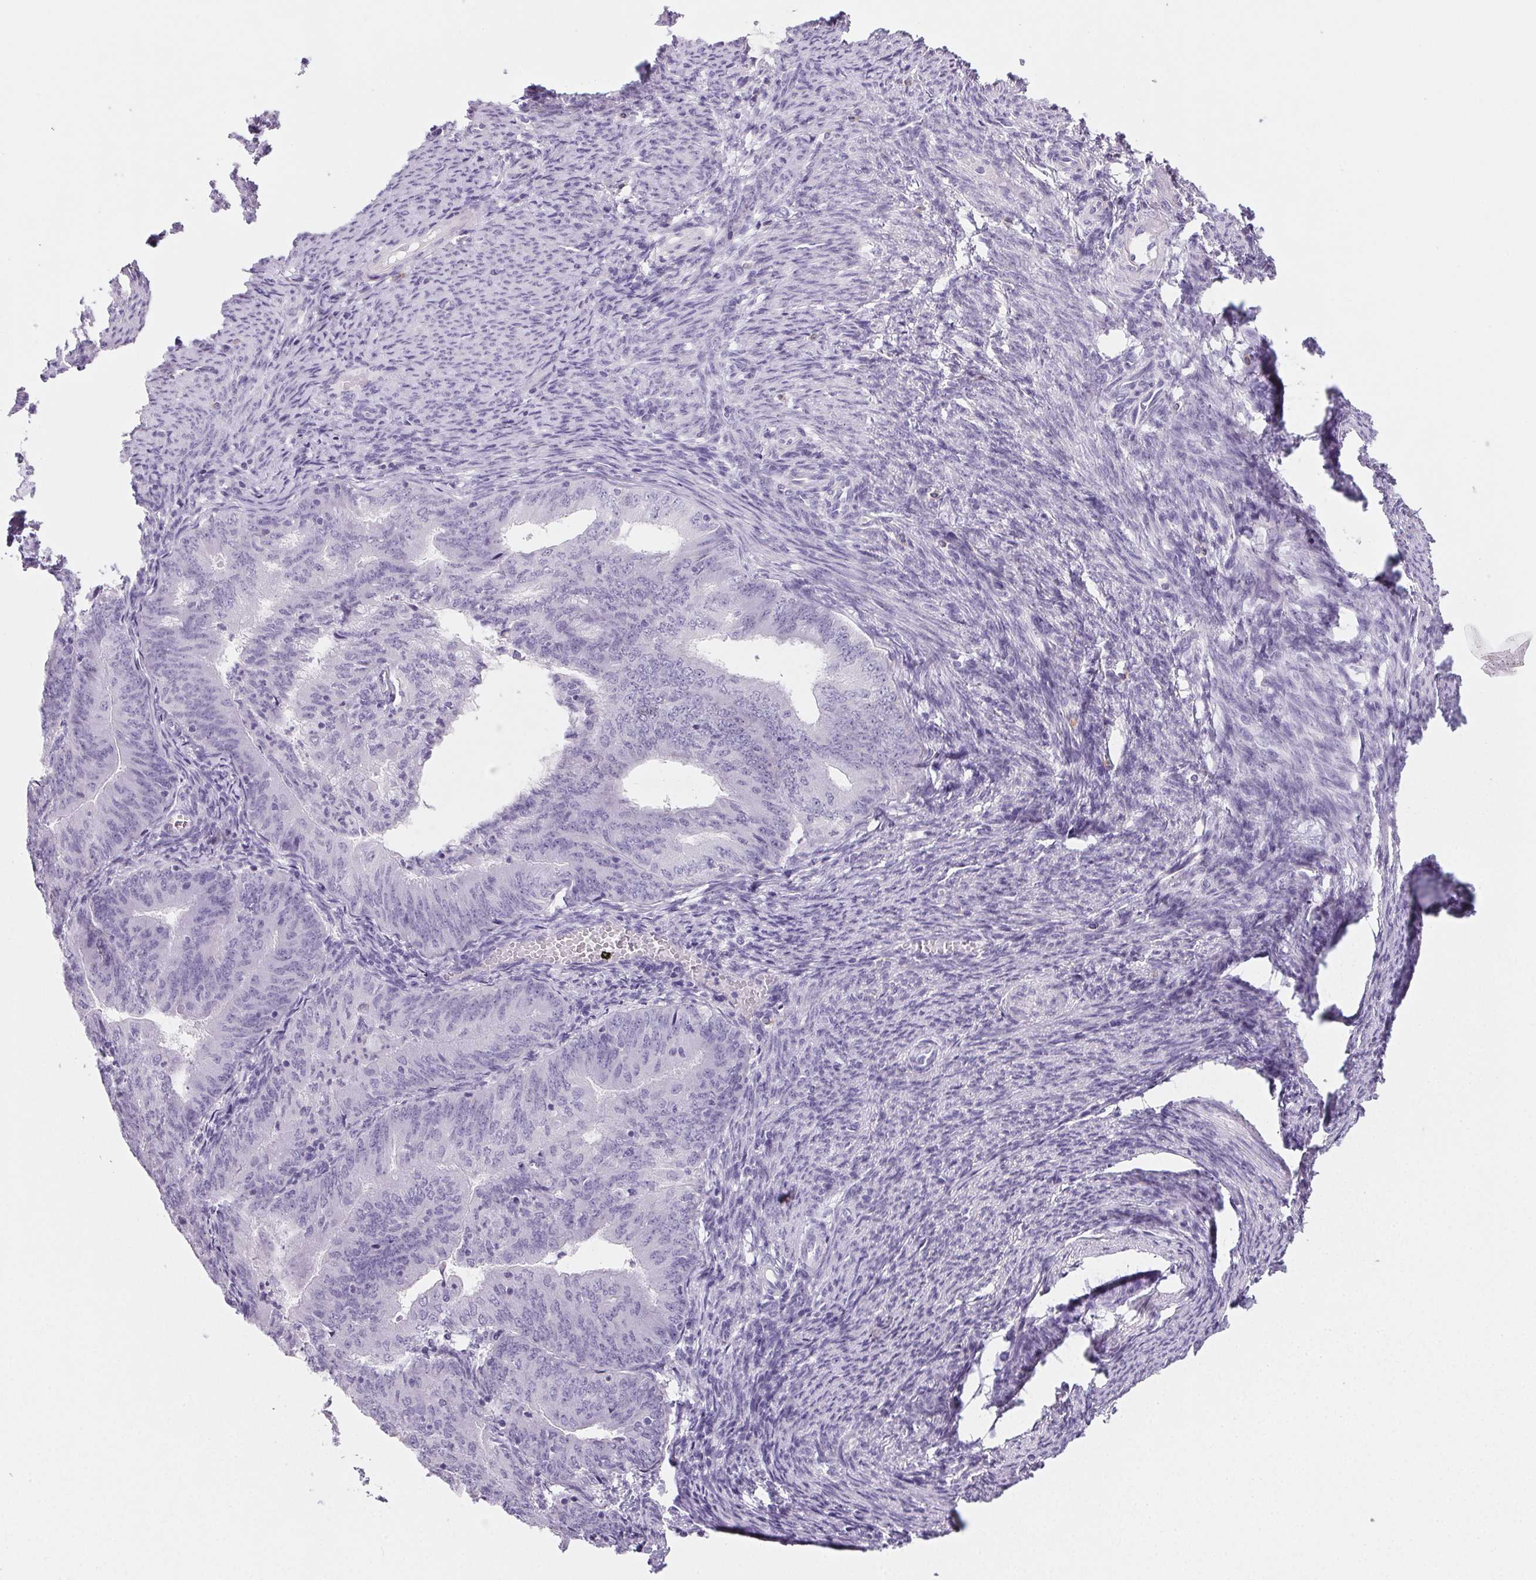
{"staining": {"intensity": "negative", "quantity": "none", "location": "none"}, "tissue": "endometrial cancer", "cell_type": "Tumor cells", "image_type": "cancer", "snomed": [{"axis": "morphology", "description": "Adenocarcinoma, NOS"}, {"axis": "topography", "description": "Endometrium"}], "caption": "An immunohistochemistry (IHC) photomicrograph of endometrial adenocarcinoma is shown. There is no staining in tumor cells of endometrial adenocarcinoma.", "gene": "PRSS3", "patient": {"sex": "female", "age": 57}}